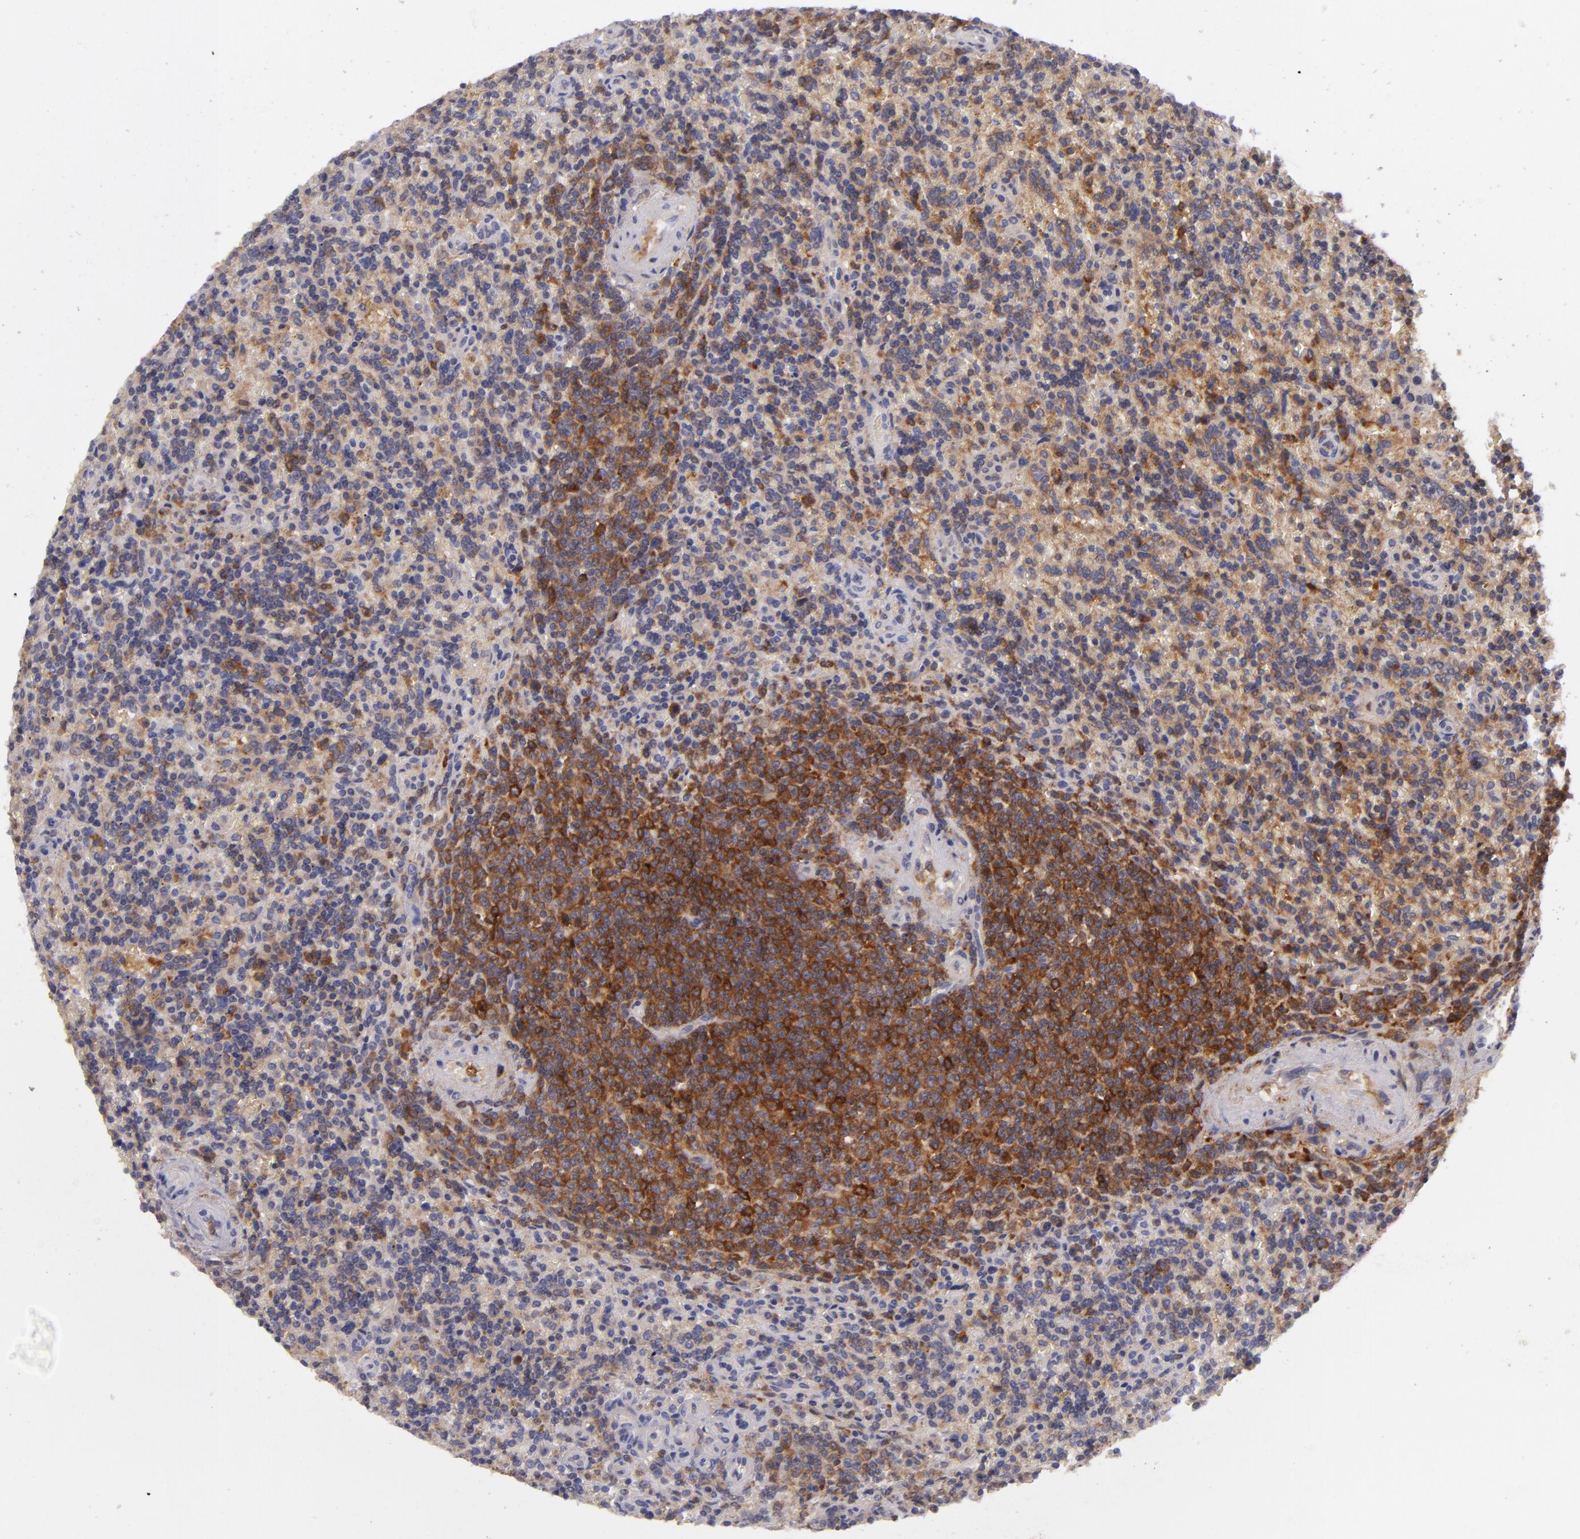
{"staining": {"intensity": "moderate", "quantity": ">75%", "location": "cytoplasmic/membranous"}, "tissue": "lymphoma", "cell_type": "Tumor cells", "image_type": "cancer", "snomed": [{"axis": "morphology", "description": "Malignant lymphoma, non-Hodgkin's type, Low grade"}, {"axis": "topography", "description": "Spleen"}], "caption": "A histopathology image showing moderate cytoplasmic/membranous staining in about >75% of tumor cells in malignant lymphoma, non-Hodgkin's type (low-grade), as visualized by brown immunohistochemical staining.", "gene": "MMP10", "patient": {"sex": "male", "age": 67}}